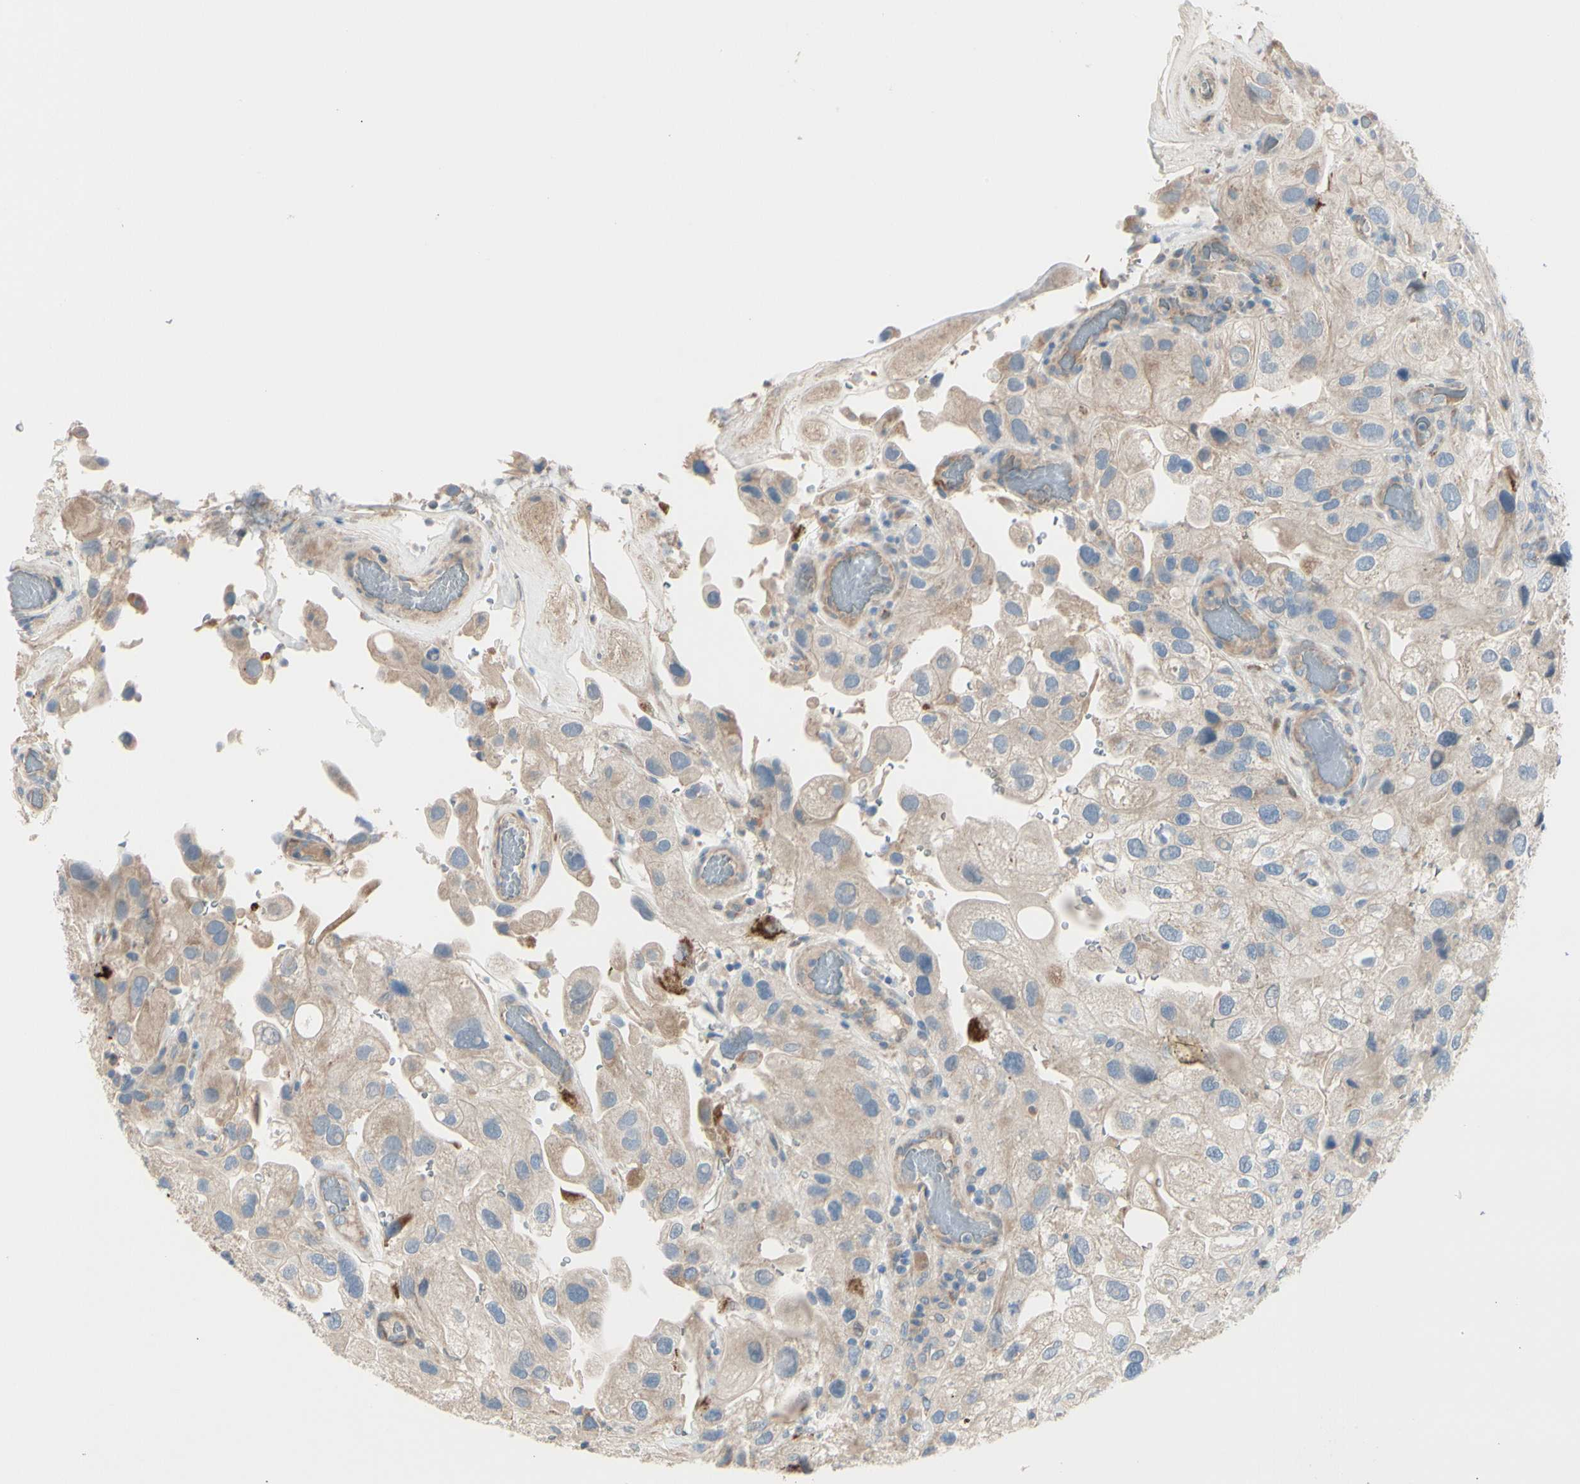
{"staining": {"intensity": "weak", "quantity": ">75%", "location": "cytoplasmic/membranous"}, "tissue": "urothelial cancer", "cell_type": "Tumor cells", "image_type": "cancer", "snomed": [{"axis": "morphology", "description": "Urothelial carcinoma, High grade"}, {"axis": "topography", "description": "Urinary bladder"}], "caption": "DAB (3,3'-diaminobenzidine) immunohistochemical staining of human urothelial cancer demonstrates weak cytoplasmic/membranous protein positivity in approximately >75% of tumor cells.", "gene": "EPHA3", "patient": {"sex": "female", "age": 64}}